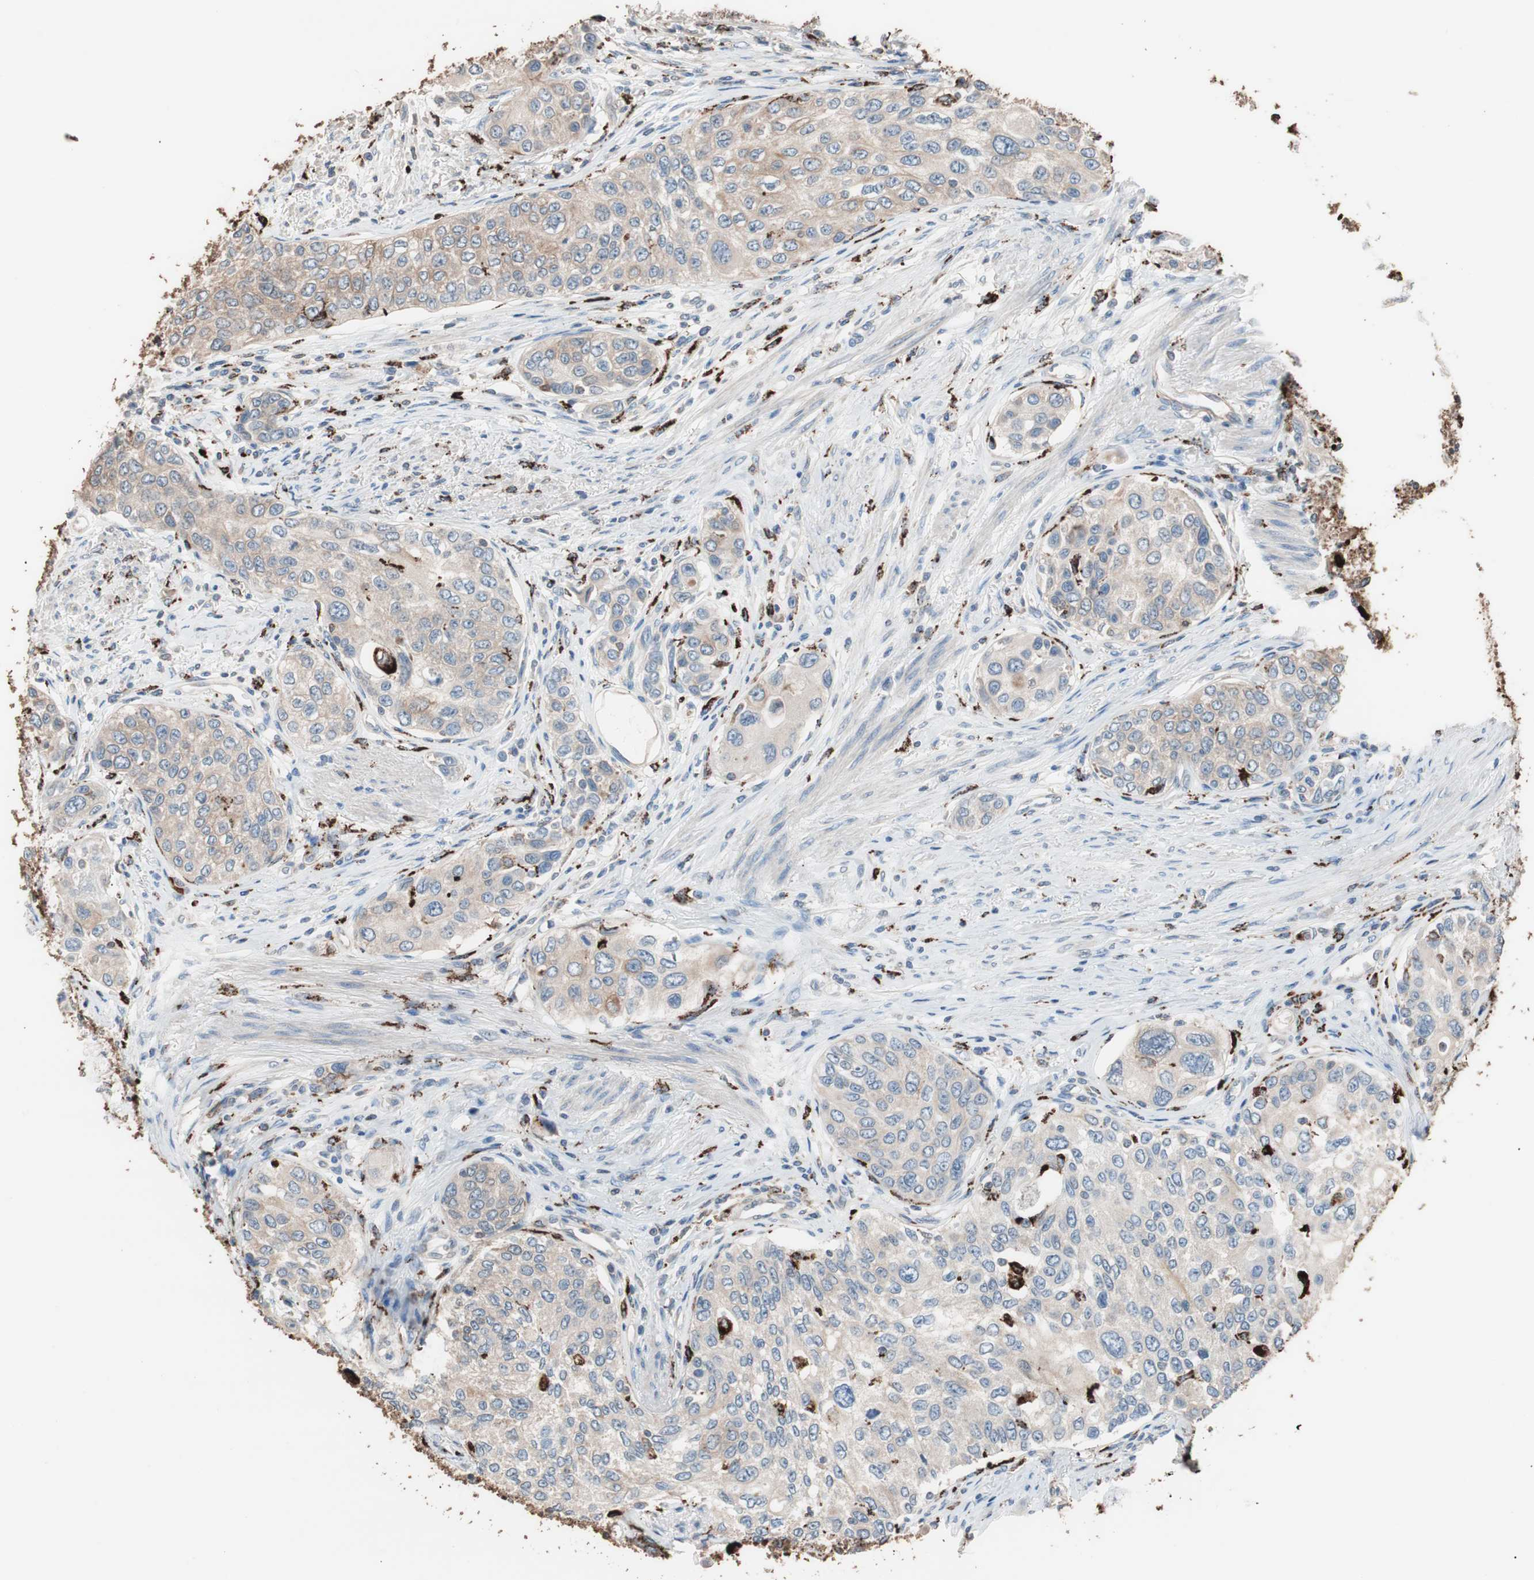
{"staining": {"intensity": "weak", "quantity": "25%-75%", "location": "cytoplasmic/membranous"}, "tissue": "urothelial cancer", "cell_type": "Tumor cells", "image_type": "cancer", "snomed": [{"axis": "morphology", "description": "Urothelial carcinoma, High grade"}, {"axis": "topography", "description": "Urinary bladder"}], "caption": "Protein staining reveals weak cytoplasmic/membranous staining in about 25%-75% of tumor cells in high-grade urothelial carcinoma.", "gene": "CCT3", "patient": {"sex": "female", "age": 56}}